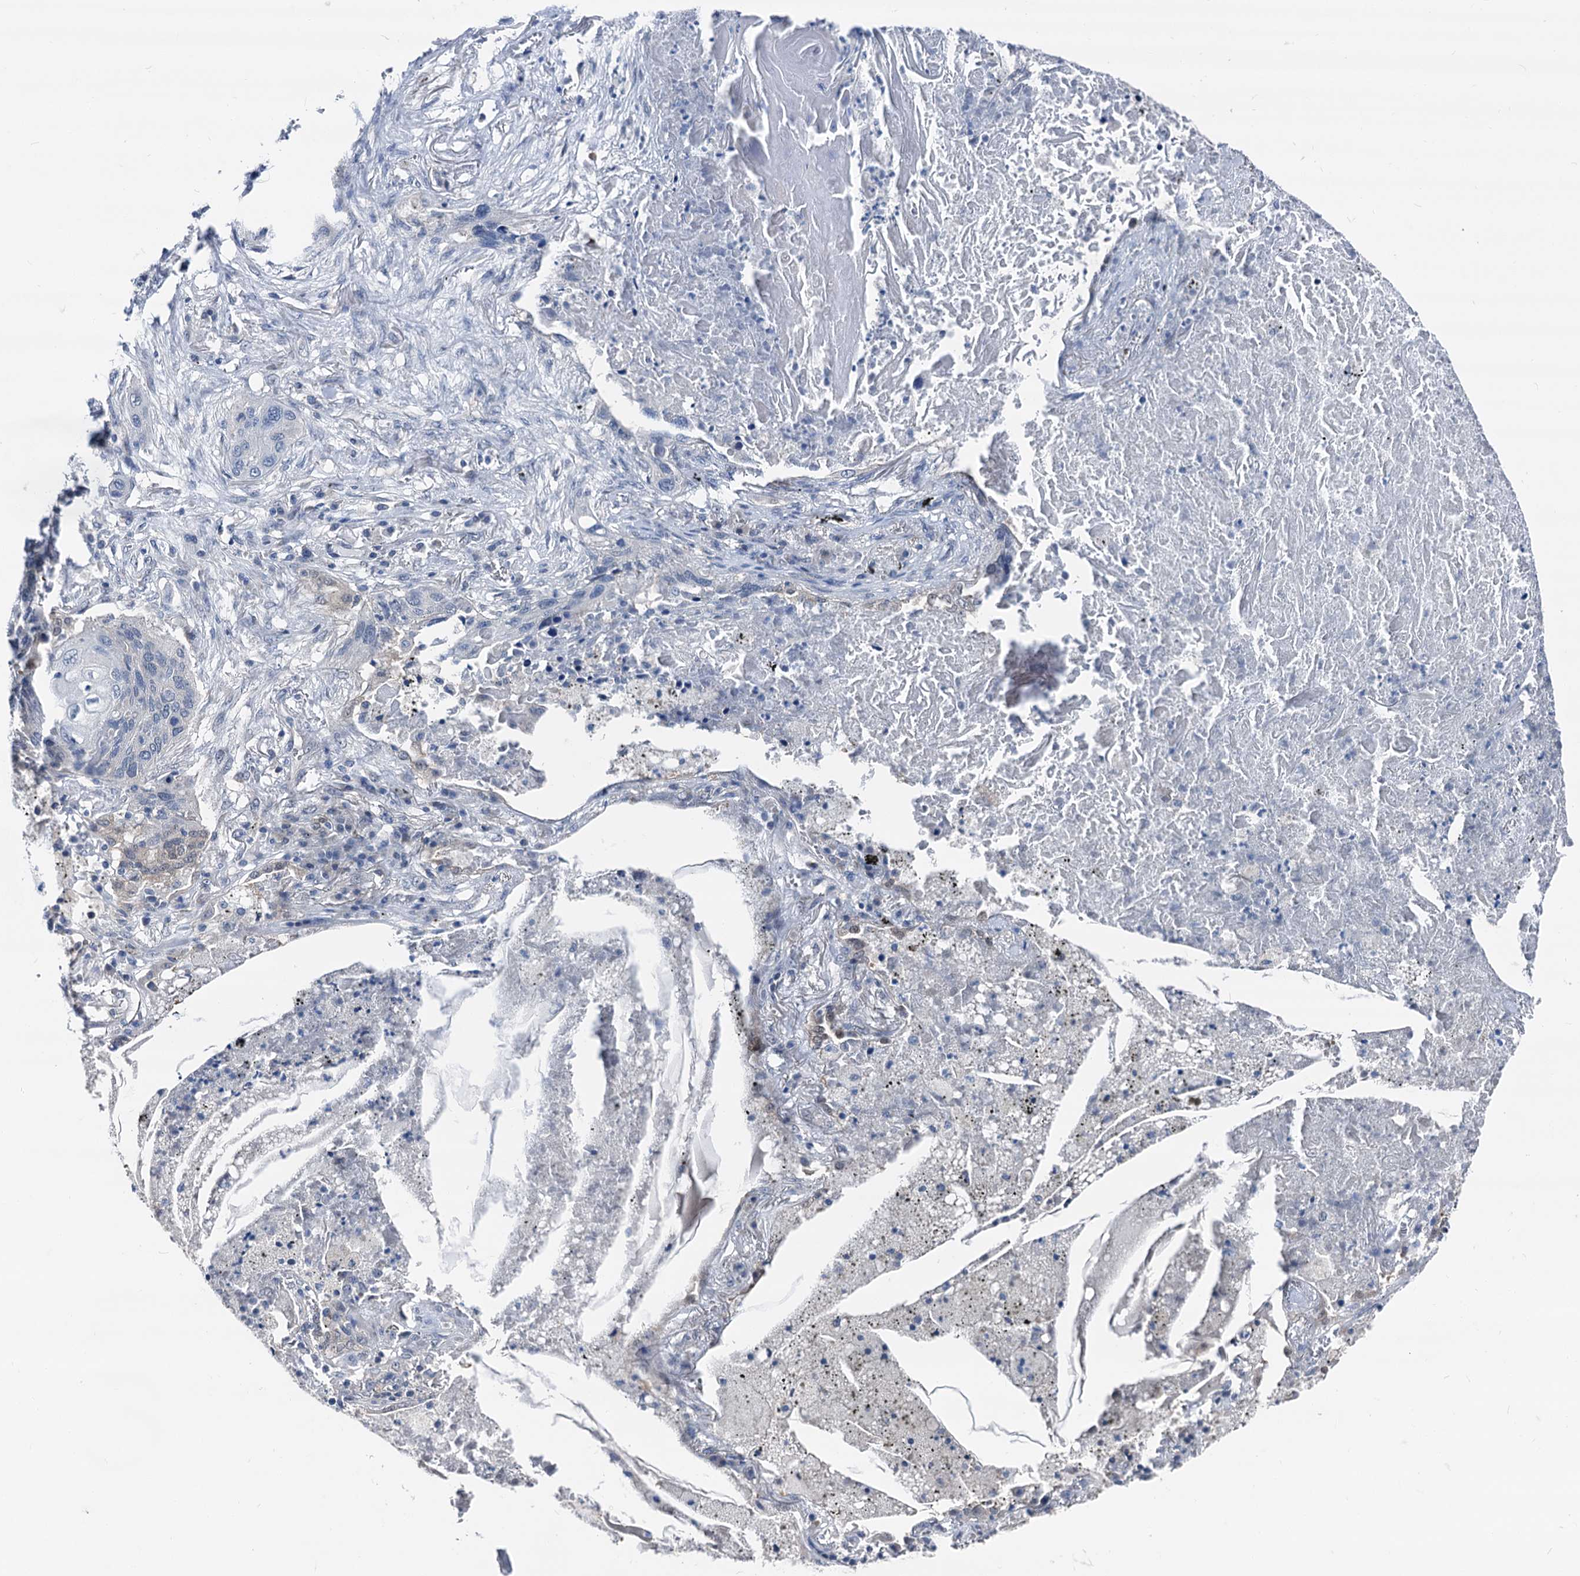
{"staining": {"intensity": "negative", "quantity": "none", "location": "none"}, "tissue": "lung cancer", "cell_type": "Tumor cells", "image_type": "cancer", "snomed": [{"axis": "morphology", "description": "Squamous cell carcinoma, NOS"}, {"axis": "topography", "description": "Lung"}], "caption": "High magnification brightfield microscopy of lung cancer (squamous cell carcinoma) stained with DAB (brown) and counterstained with hematoxylin (blue): tumor cells show no significant positivity. (Stains: DAB (3,3'-diaminobenzidine) IHC with hematoxylin counter stain, Microscopy: brightfield microscopy at high magnification).", "gene": "GLO1", "patient": {"sex": "female", "age": 63}}